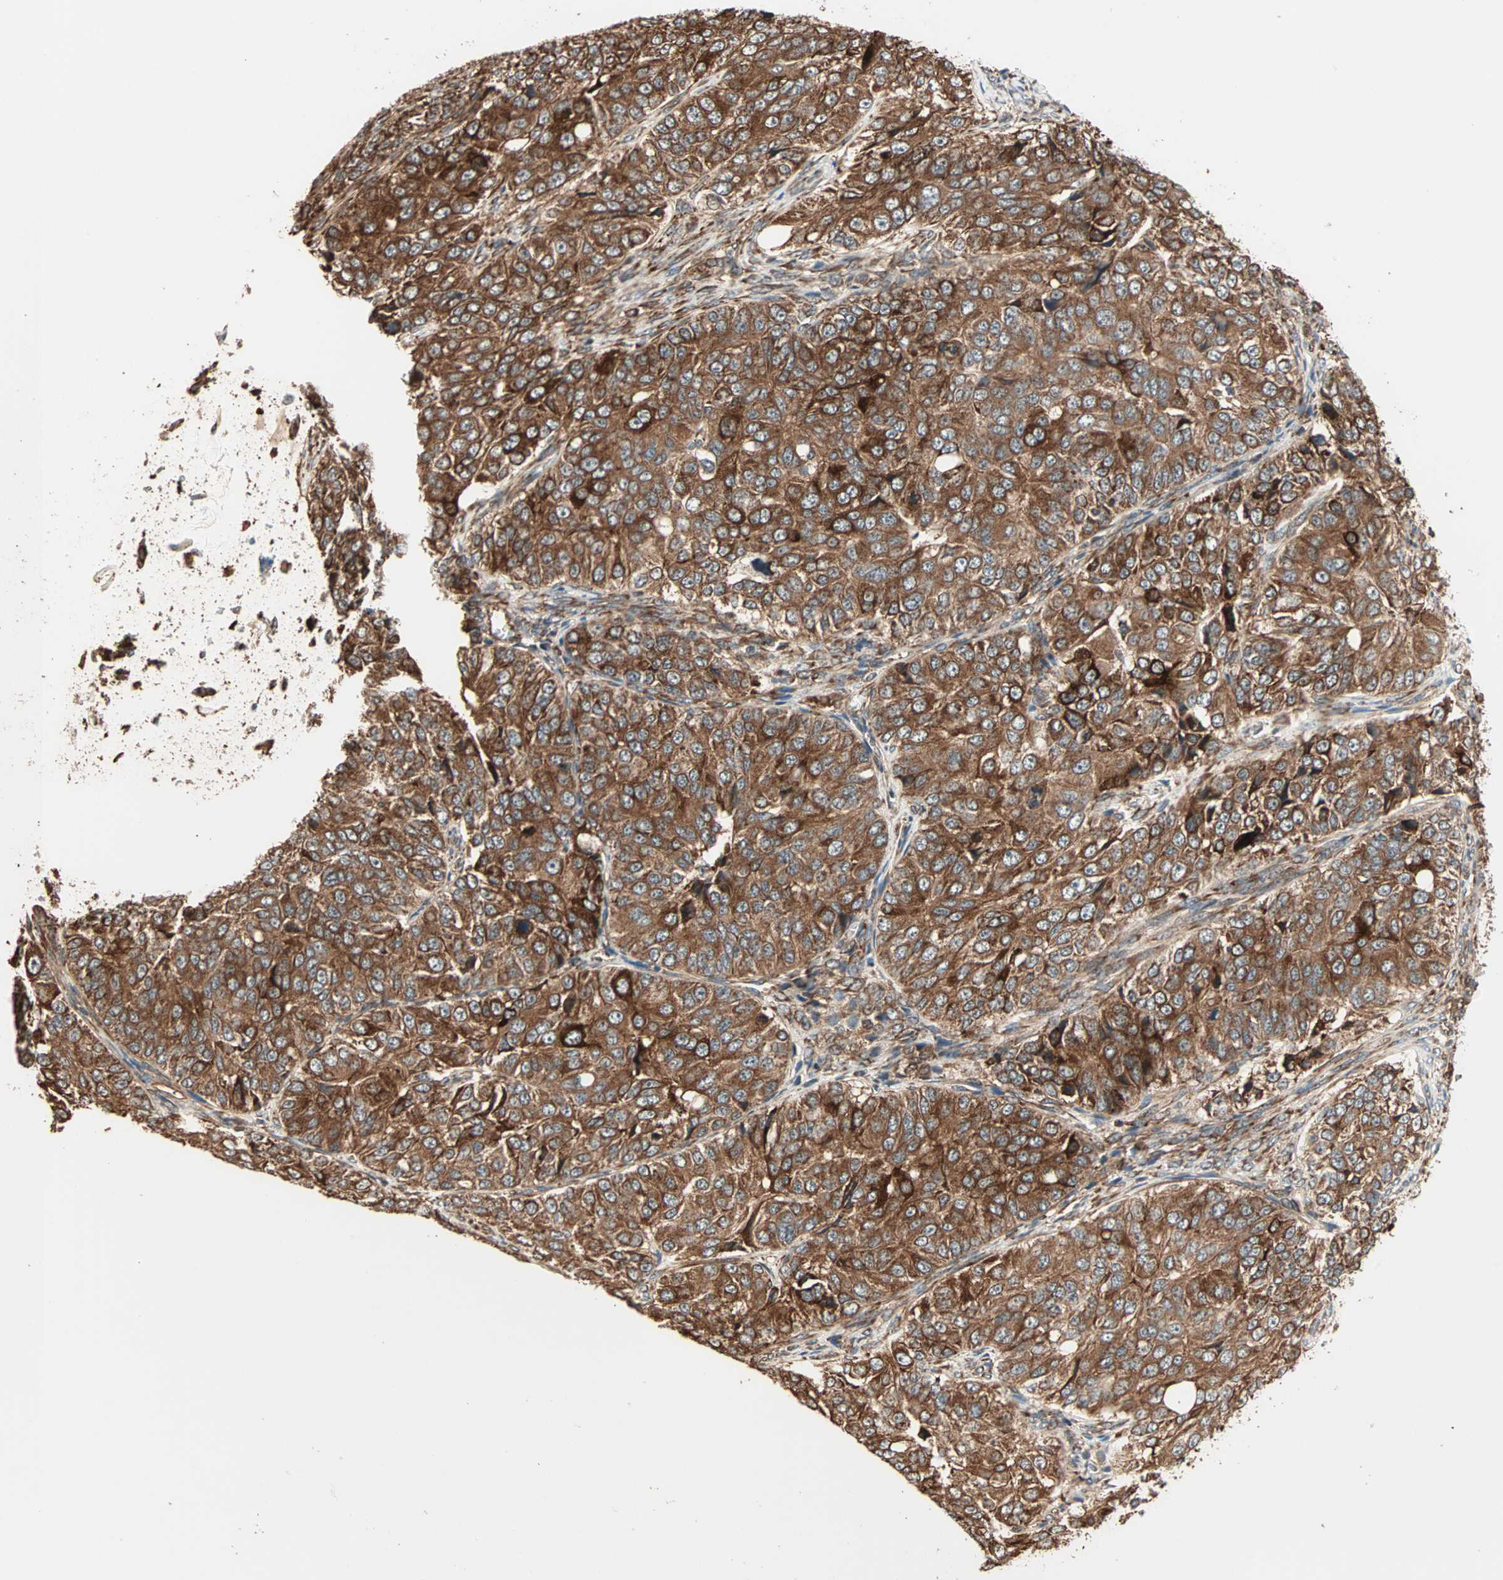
{"staining": {"intensity": "strong", "quantity": ">75%", "location": "cytoplasmic/membranous"}, "tissue": "ovarian cancer", "cell_type": "Tumor cells", "image_type": "cancer", "snomed": [{"axis": "morphology", "description": "Carcinoma, endometroid"}, {"axis": "topography", "description": "Ovary"}], "caption": "High-magnification brightfield microscopy of ovarian cancer (endometroid carcinoma) stained with DAB (3,3'-diaminobenzidine) (brown) and counterstained with hematoxylin (blue). tumor cells exhibit strong cytoplasmic/membranous staining is seen in approximately>75% of cells.", "gene": "P4HA1", "patient": {"sex": "female", "age": 51}}